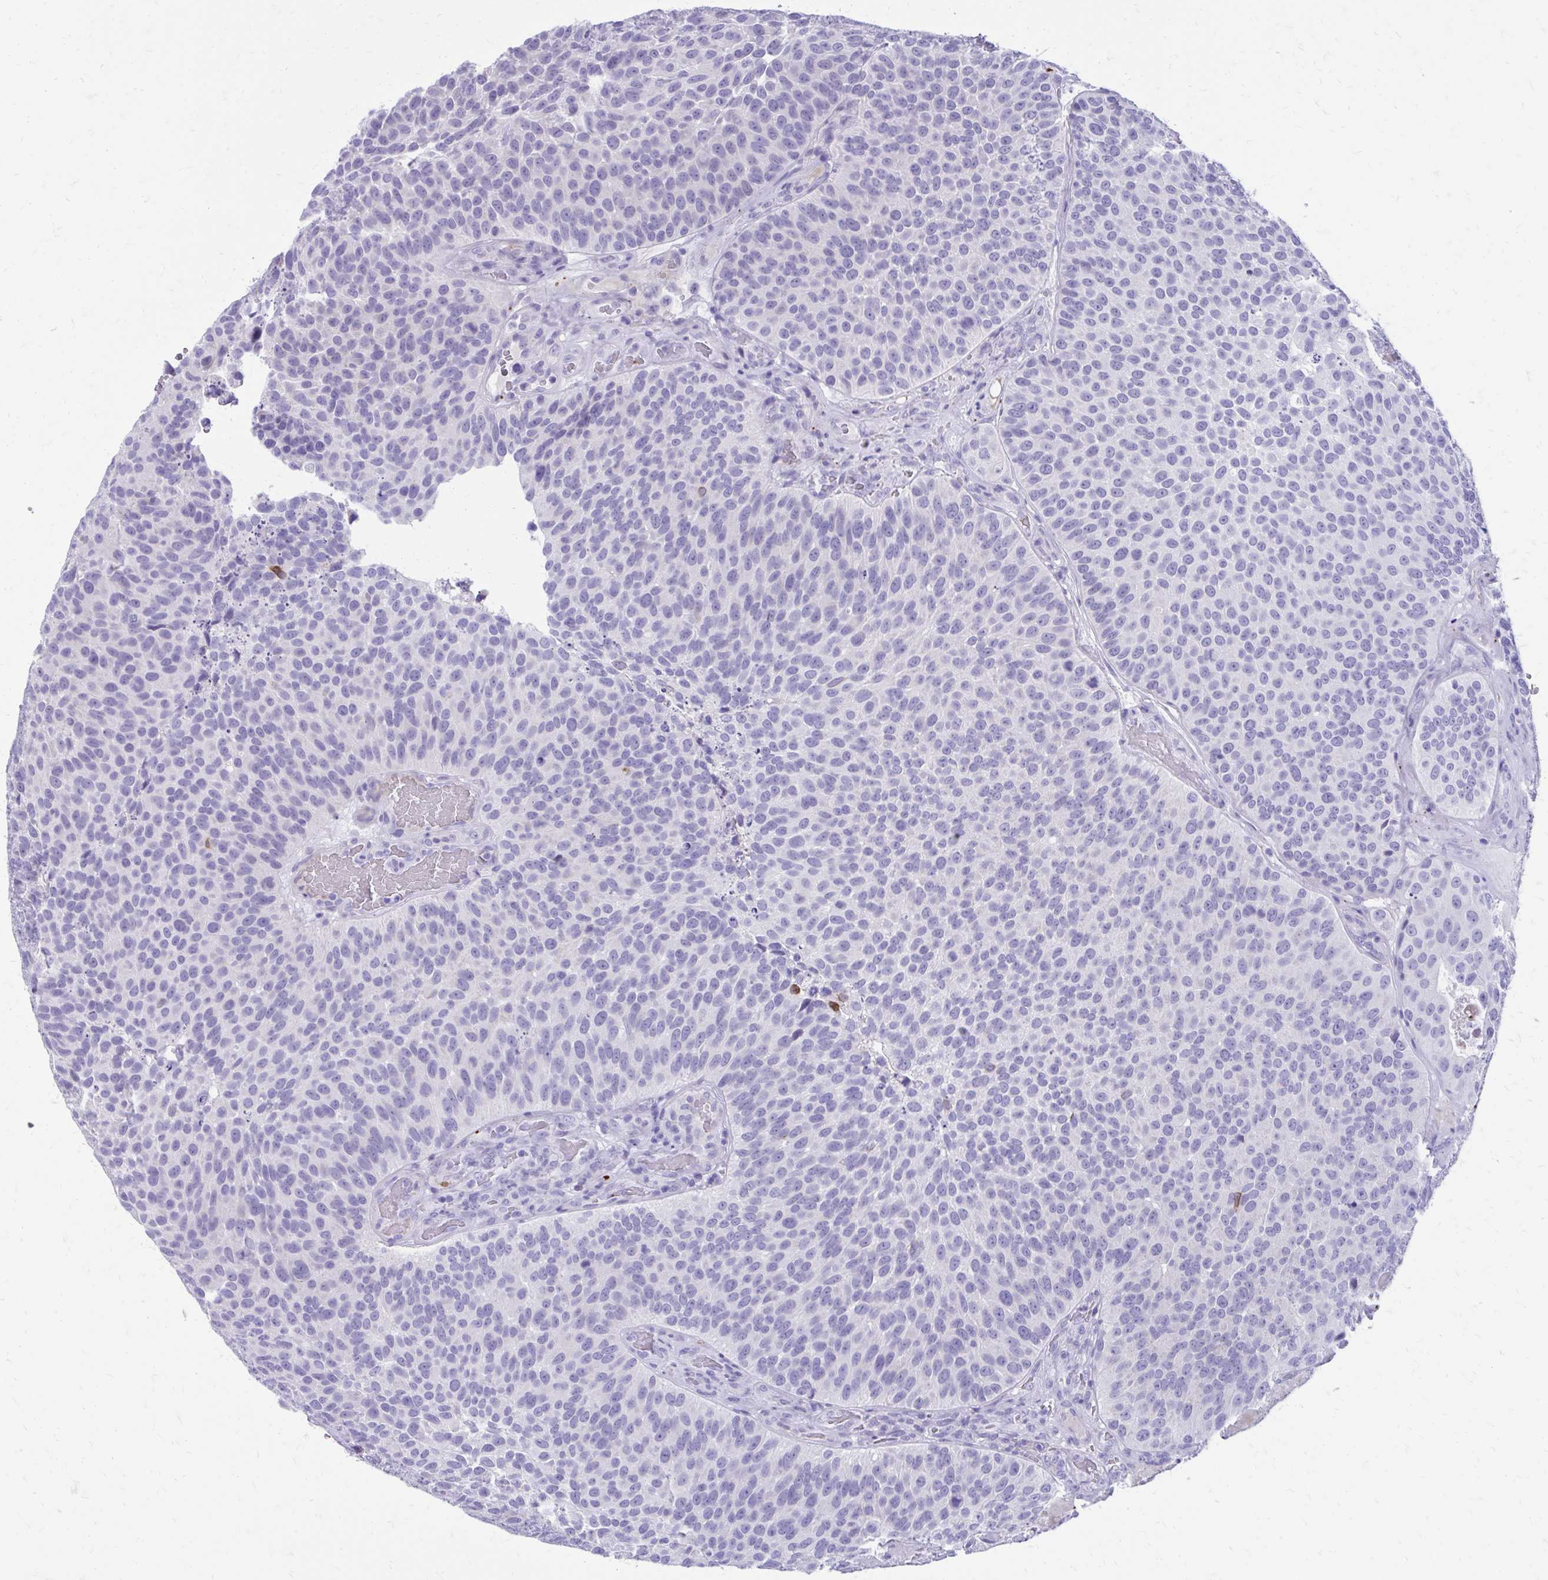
{"staining": {"intensity": "negative", "quantity": "none", "location": "none"}, "tissue": "urothelial cancer", "cell_type": "Tumor cells", "image_type": "cancer", "snomed": [{"axis": "morphology", "description": "Urothelial carcinoma, Low grade"}, {"axis": "topography", "description": "Urinary bladder"}], "caption": "The histopathology image demonstrates no staining of tumor cells in low-grade urothelial carcinoma.", "gene": "SATL1", "patient": {"sex": "male", "age": 76}}